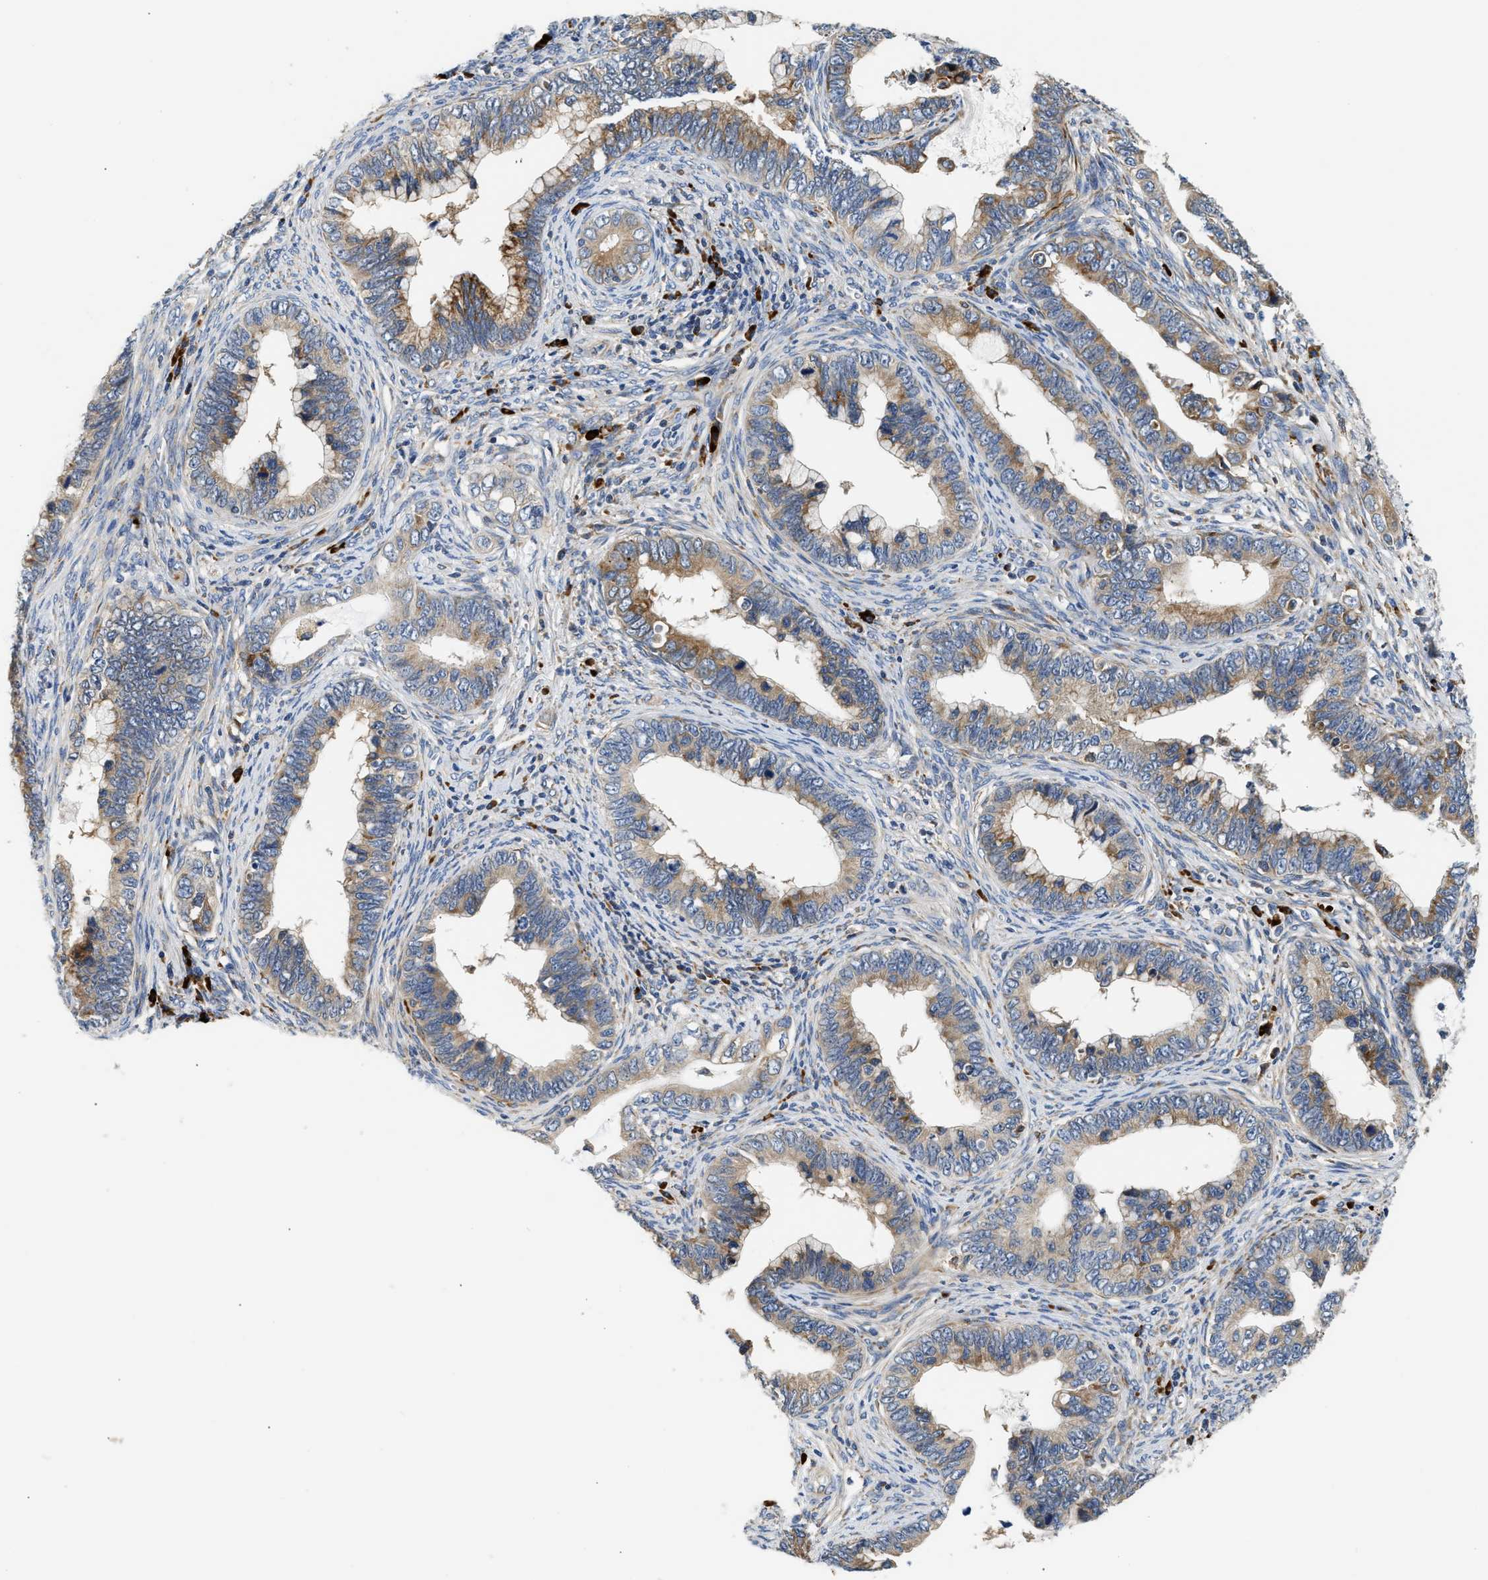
{"staining": {"intensity": "moderate", "quantity": ">75%", "location": "cytoplasmic/membranous"}, "tissue": "cervical cancer", "cell_type": "Tumor cells", "image_type": "cancer", "snomed": [{"axis": "morphology", "description": "Adenocarcinoma, NOS"}, {"axis": "topography", "description": "Cervix"}], "caption": "About >75% of tumor cells in cervical adenocarcinoma exhibit moderate cytoplasmic/membranous protein positivity as visualized by brown immunohistochemical staining.", "gene": "AMZ1", "patient": {"sex": "female", "age": 44}}